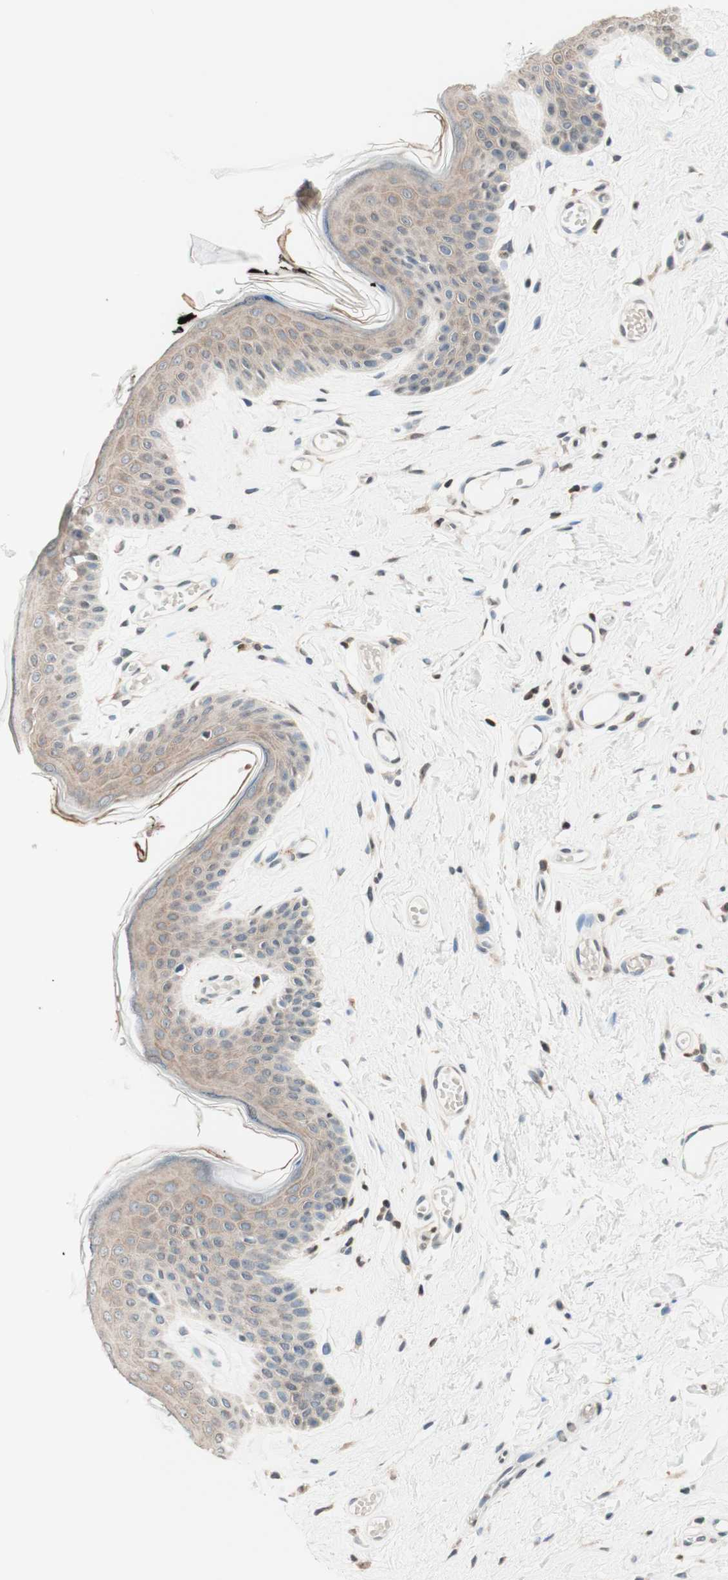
{"staining": {"intensity": "weak", "quantity": ">75%", "location": "cytoplasmic/membranous"}, "tissue": "skin", "cell_type": "Epidermal cells", "image_type": "normal", "snomed": [{"axis": "morphology", "description": "Normal tissue, NOS"}, {"axis": "morphology", "description": "Inflammation, NOS"}, {"axis": "topography", "description": "Vulva"}], "caption": "IHC image of benign skin: skin stained using immunohistochemistry (IHC) shows low levels of weak protein expression localized specifically in the cytoplasmic/membranous of epidermal cells, appearing as a cytoplasmic/membranous brown color.", "gene": "WIPF1", "patient": {"sex": "female", "age": 84}}